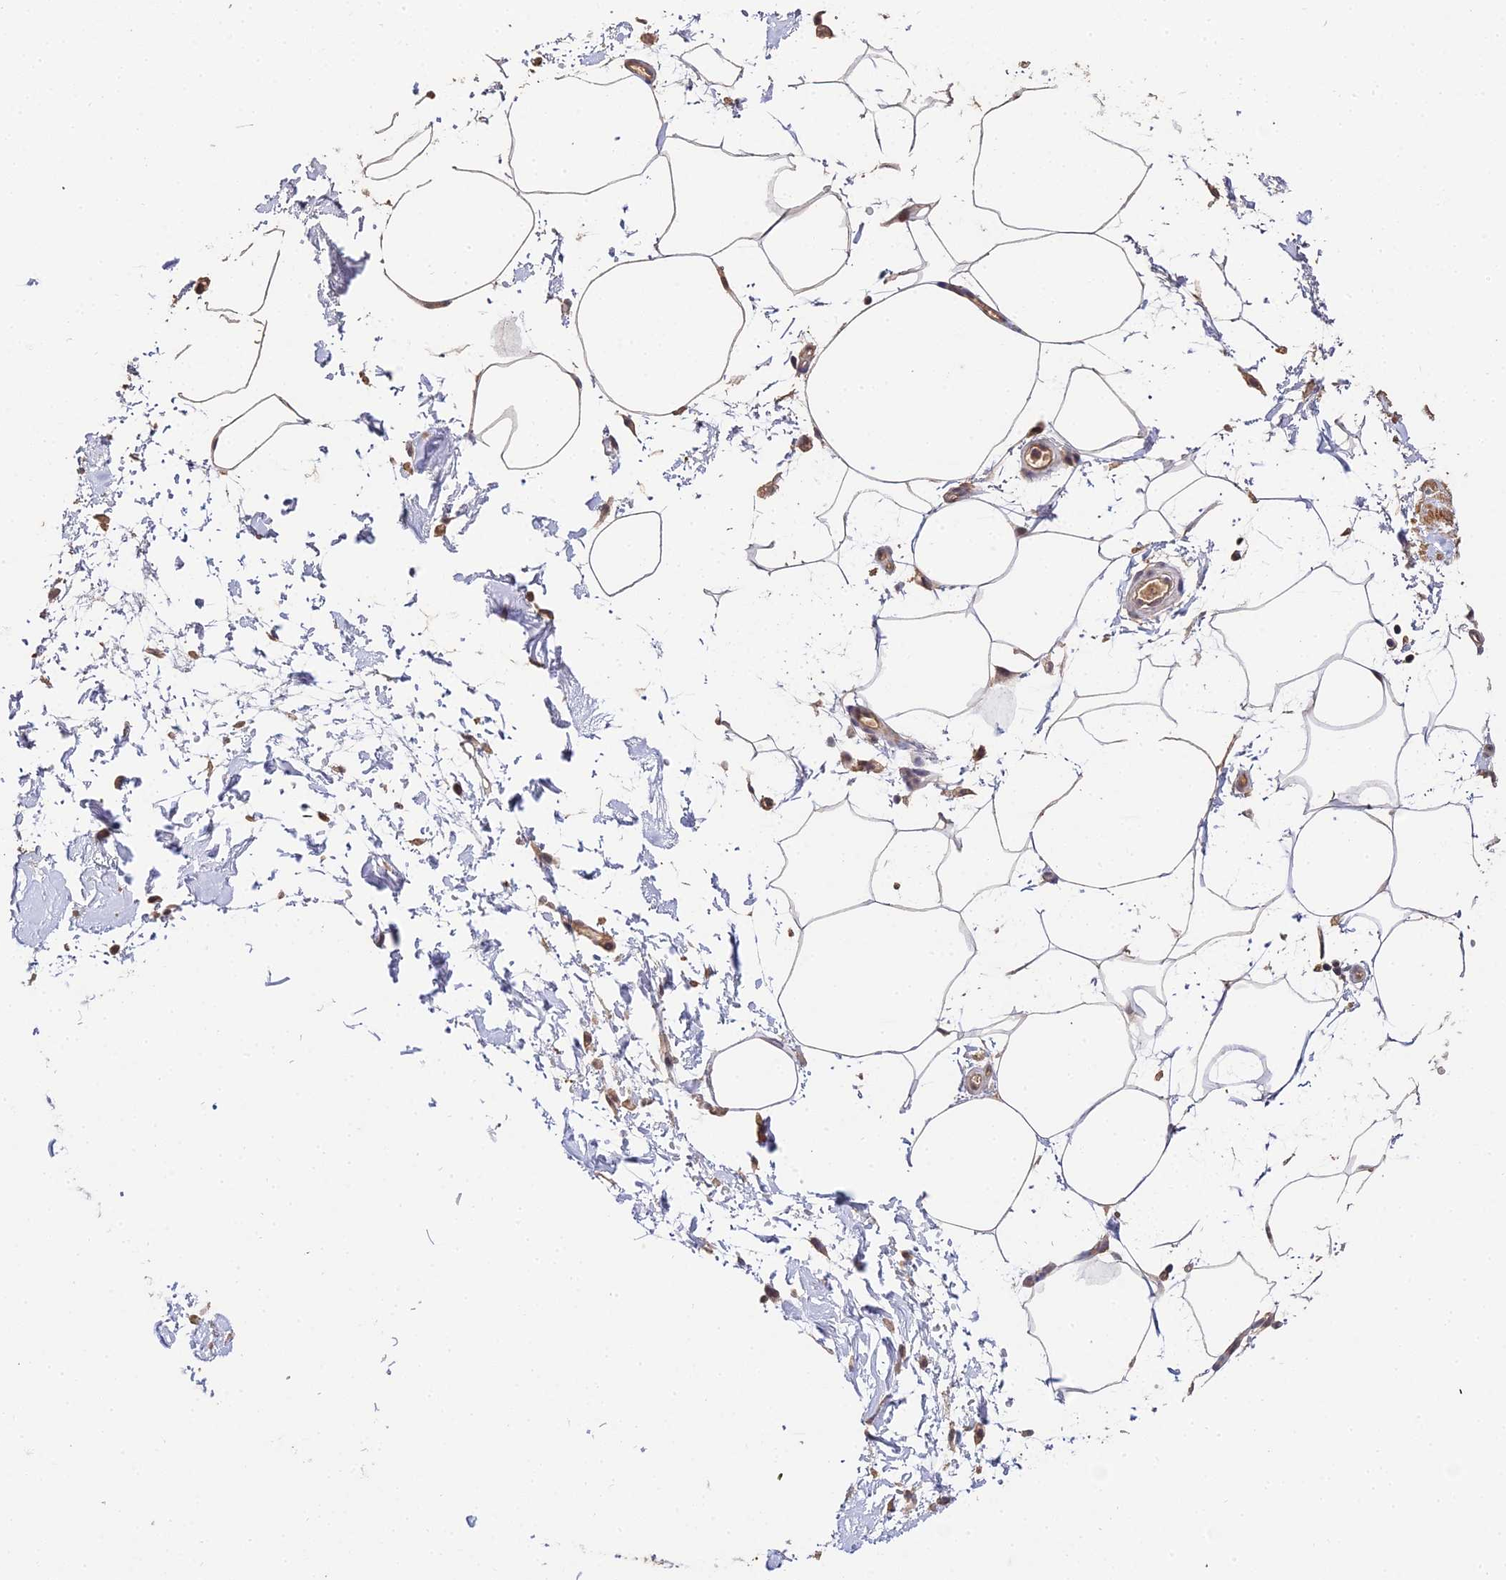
{"staining": {"intensity": "weak", "quantity": ">75%", "location": "cytoplasmic/membranous"}, "tissue": "adipose tissue", "cell_type": "Adipocytes", "image_type": "normal", "snomed": [{"axis": "morphology", "description": "Normal tissue, NOS"}, {"axis": "topography", "description": "Soft tissue"}, {"axis": "topography", "description": "Adipose tissue"}, {"axis": "topography", "description": "Vascular tissue"}, {"axis": "topography", "description": "Peripheral nerve tissue"}], "caption": "Immunohistochemistry micrograph of normal adipose tissue stained for a protein (brown), which shows low levels of weak cytoplasmic/membranous expression in about >75% of adipocytes.", "gene": "LSM5", "patient": {"sex": "male", "age": 74}}